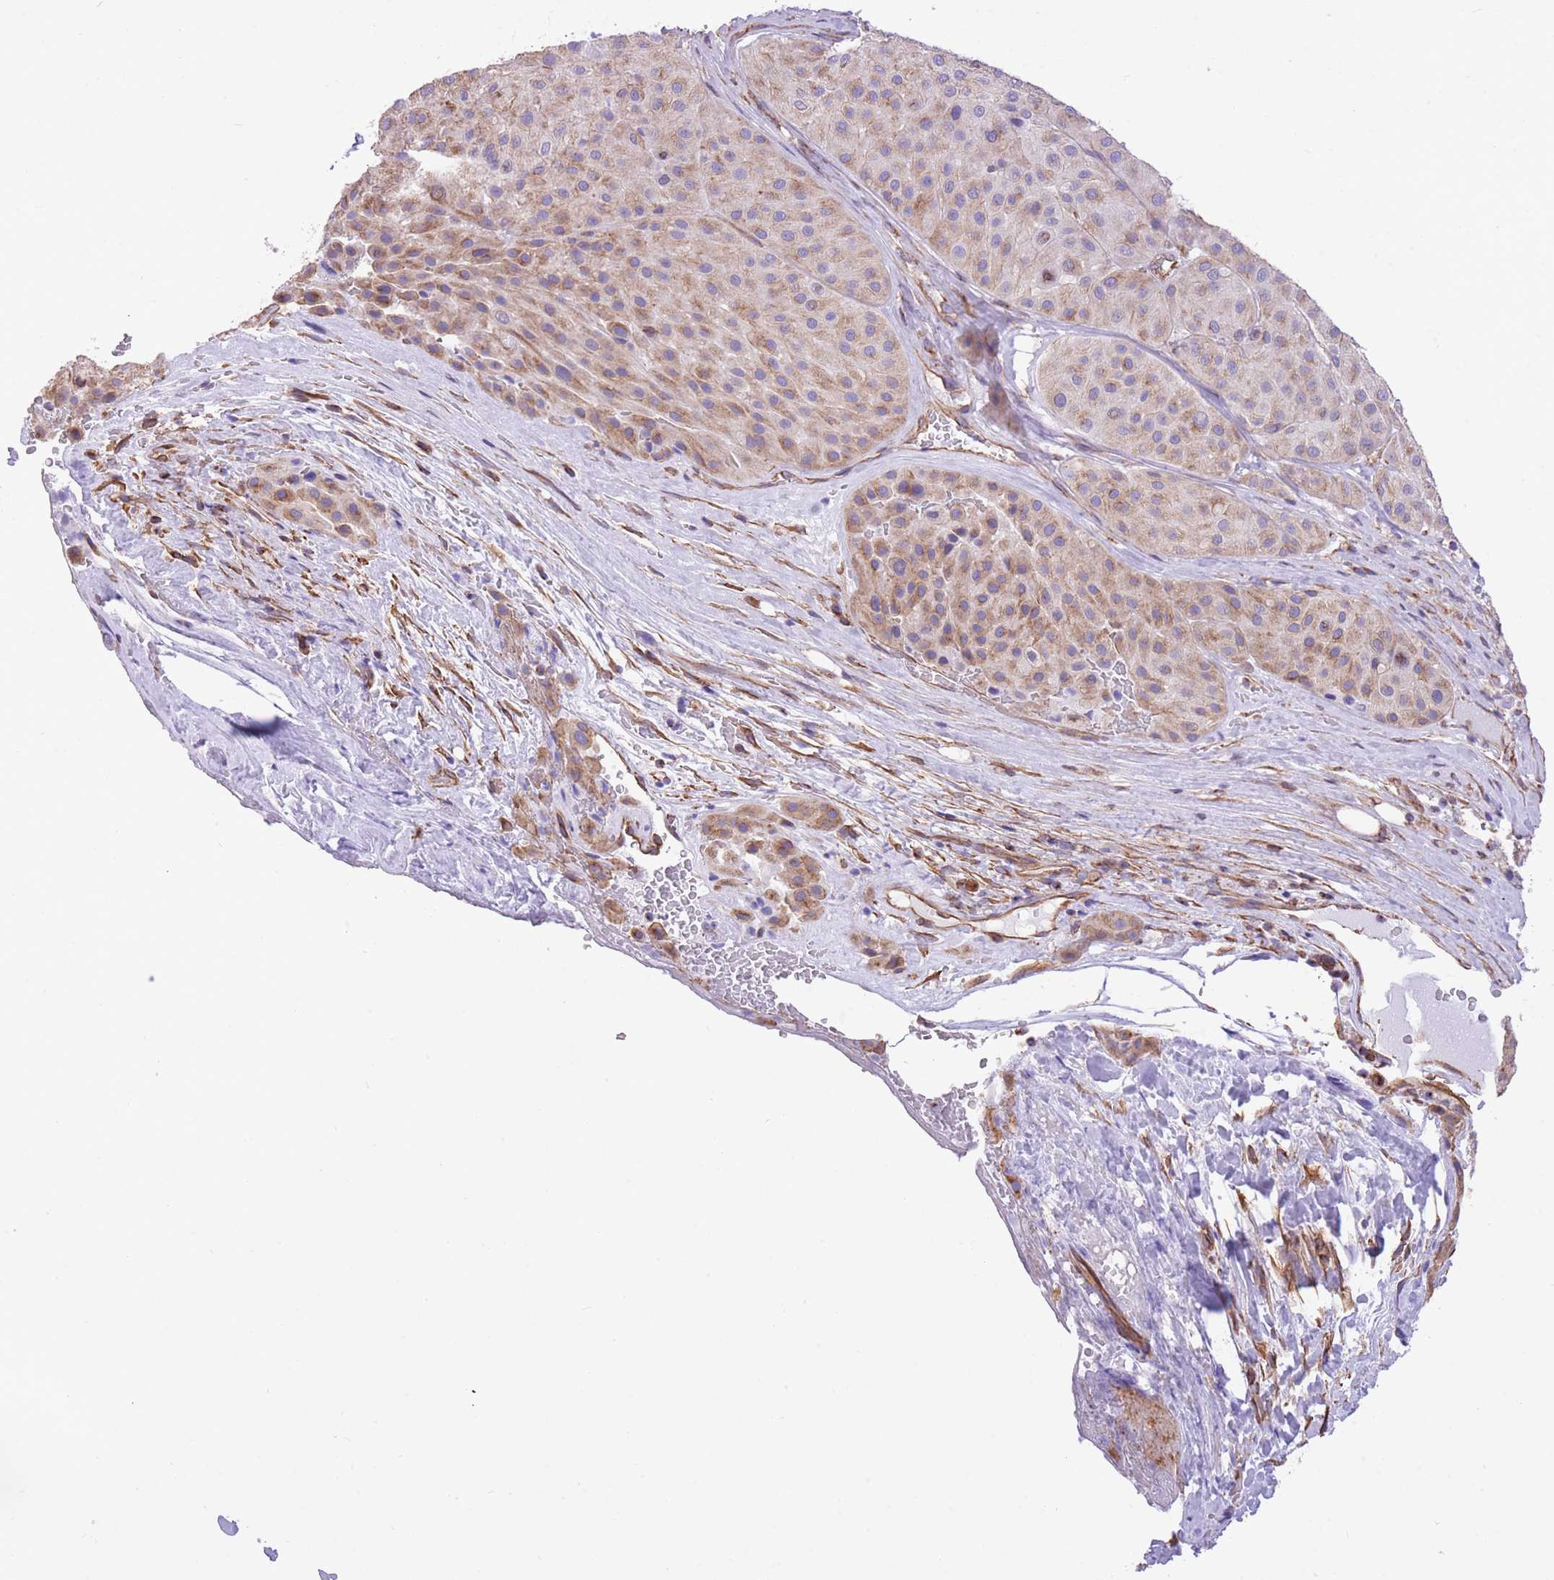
{"staining": {"intensity": "weak", "quantity": "25%-75%", "location": "cytoplasmic/membranous"}, "tissue": "melanoma", "cell_type": "Tumor cells", "image_type": "cancer", "snomed": [{"axis": "morphology", "description": "Malignant melanoma, Metastatic site"}, {"axis": "topography", "description": "Smooth muscle"}], "caption": "Tumor cells demonstrate weak cytoplasmic/membranous positivity in about 25%-75% of cells in malignant melanoma (metastatic site).", "gene": "RHOU", "patient": {"sex": "male", "age": 41}}